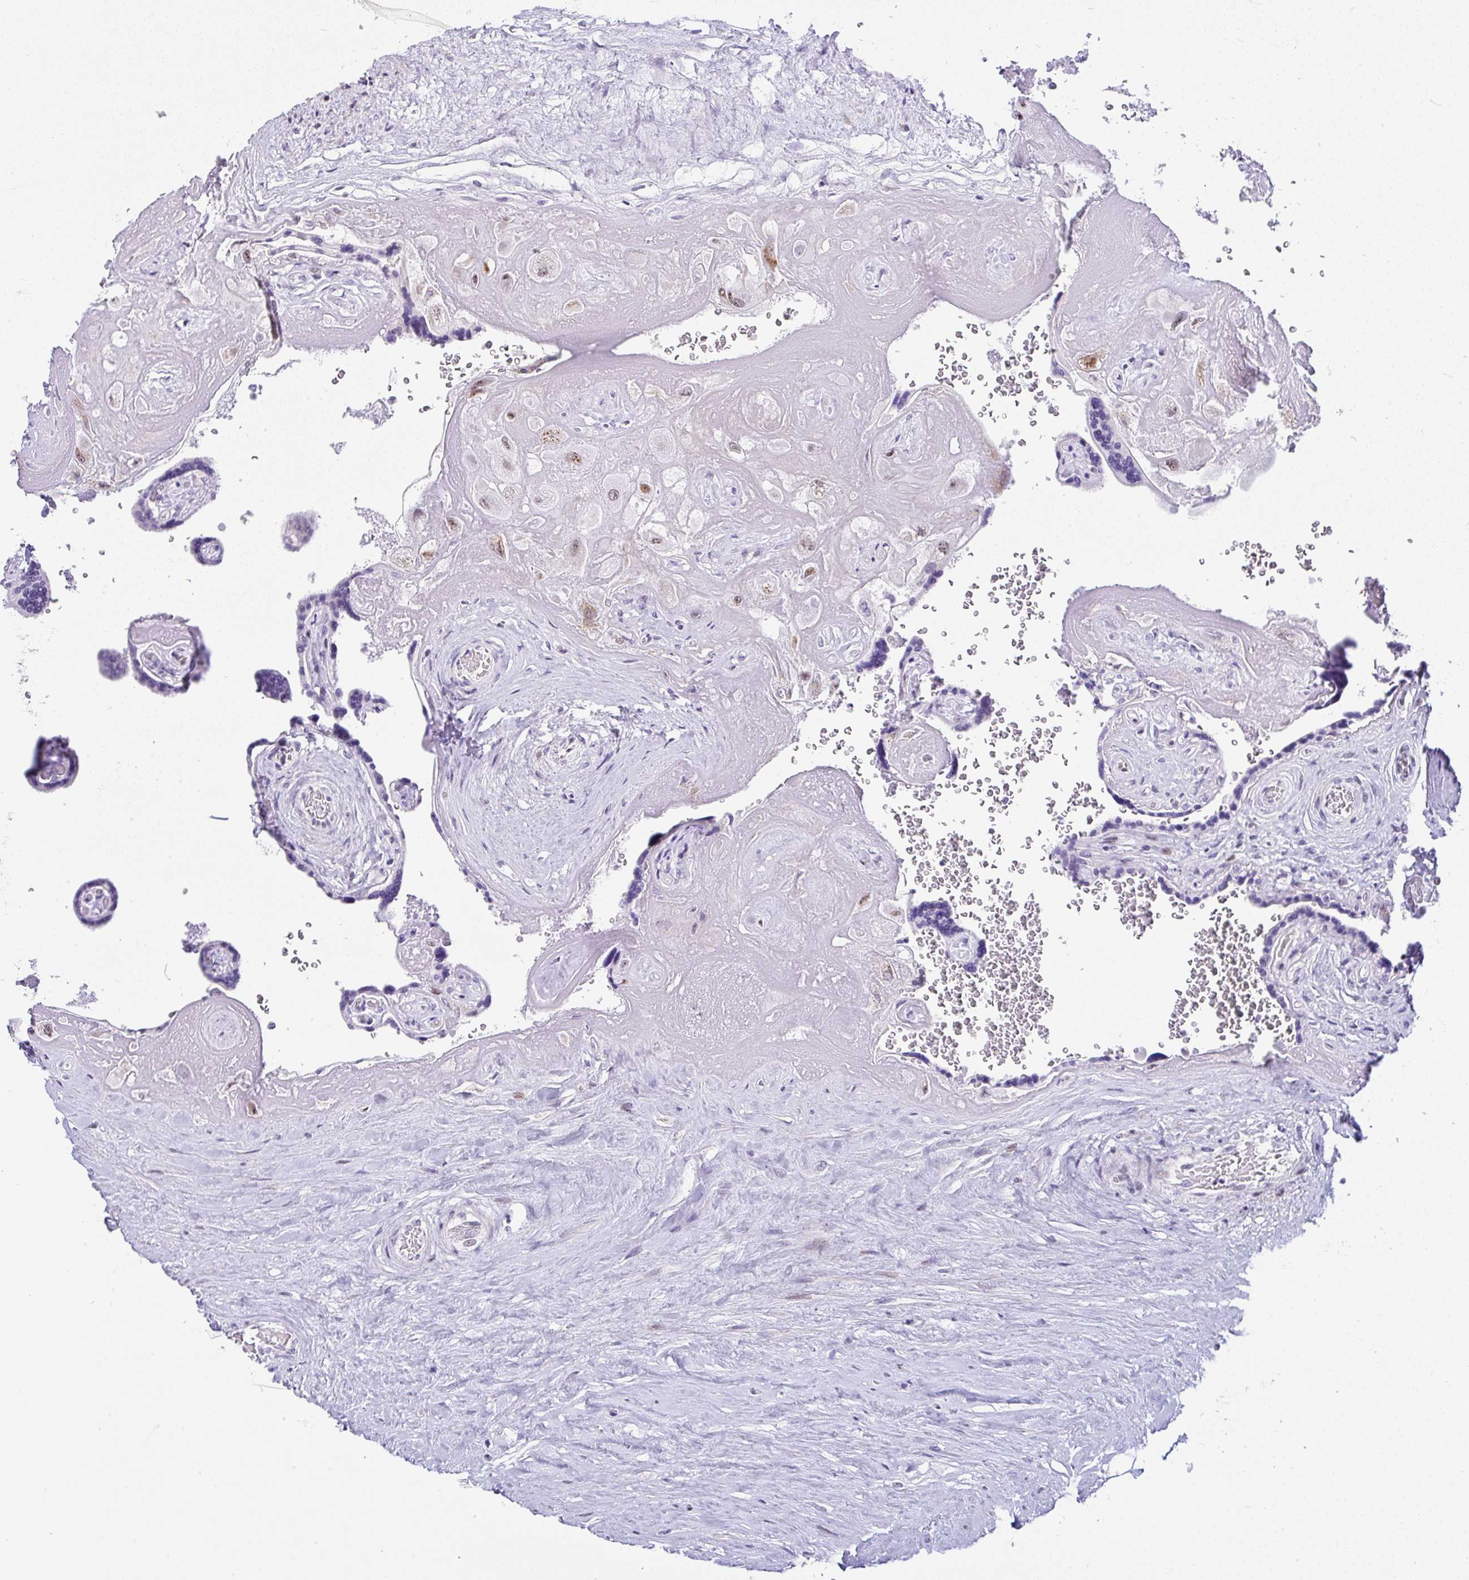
{"staining": {"intensity": "moderate", "quantity": ">75%", "location": "nuclear"}, "tissue": "placenta", "cell_type": "Decidual cells", "image_type": "normal", "snomed": [{"axis": "morphology", "description": "Normal tissue, NOS"}, {"axis": "topography", "description": "Placenta"}], "caption": "IHC staining of benign placenta, which reveals medium levels of moderate nuclear staining in about >75% of decidual cells indicating moderate nuclear protein expression. The staining was performed using DAB (brown) for protein detection and nuclei were counterstained in hematoxylin (blue).", "gene": "NR1D2", "patient": {"sex": "female", "age": 32}}